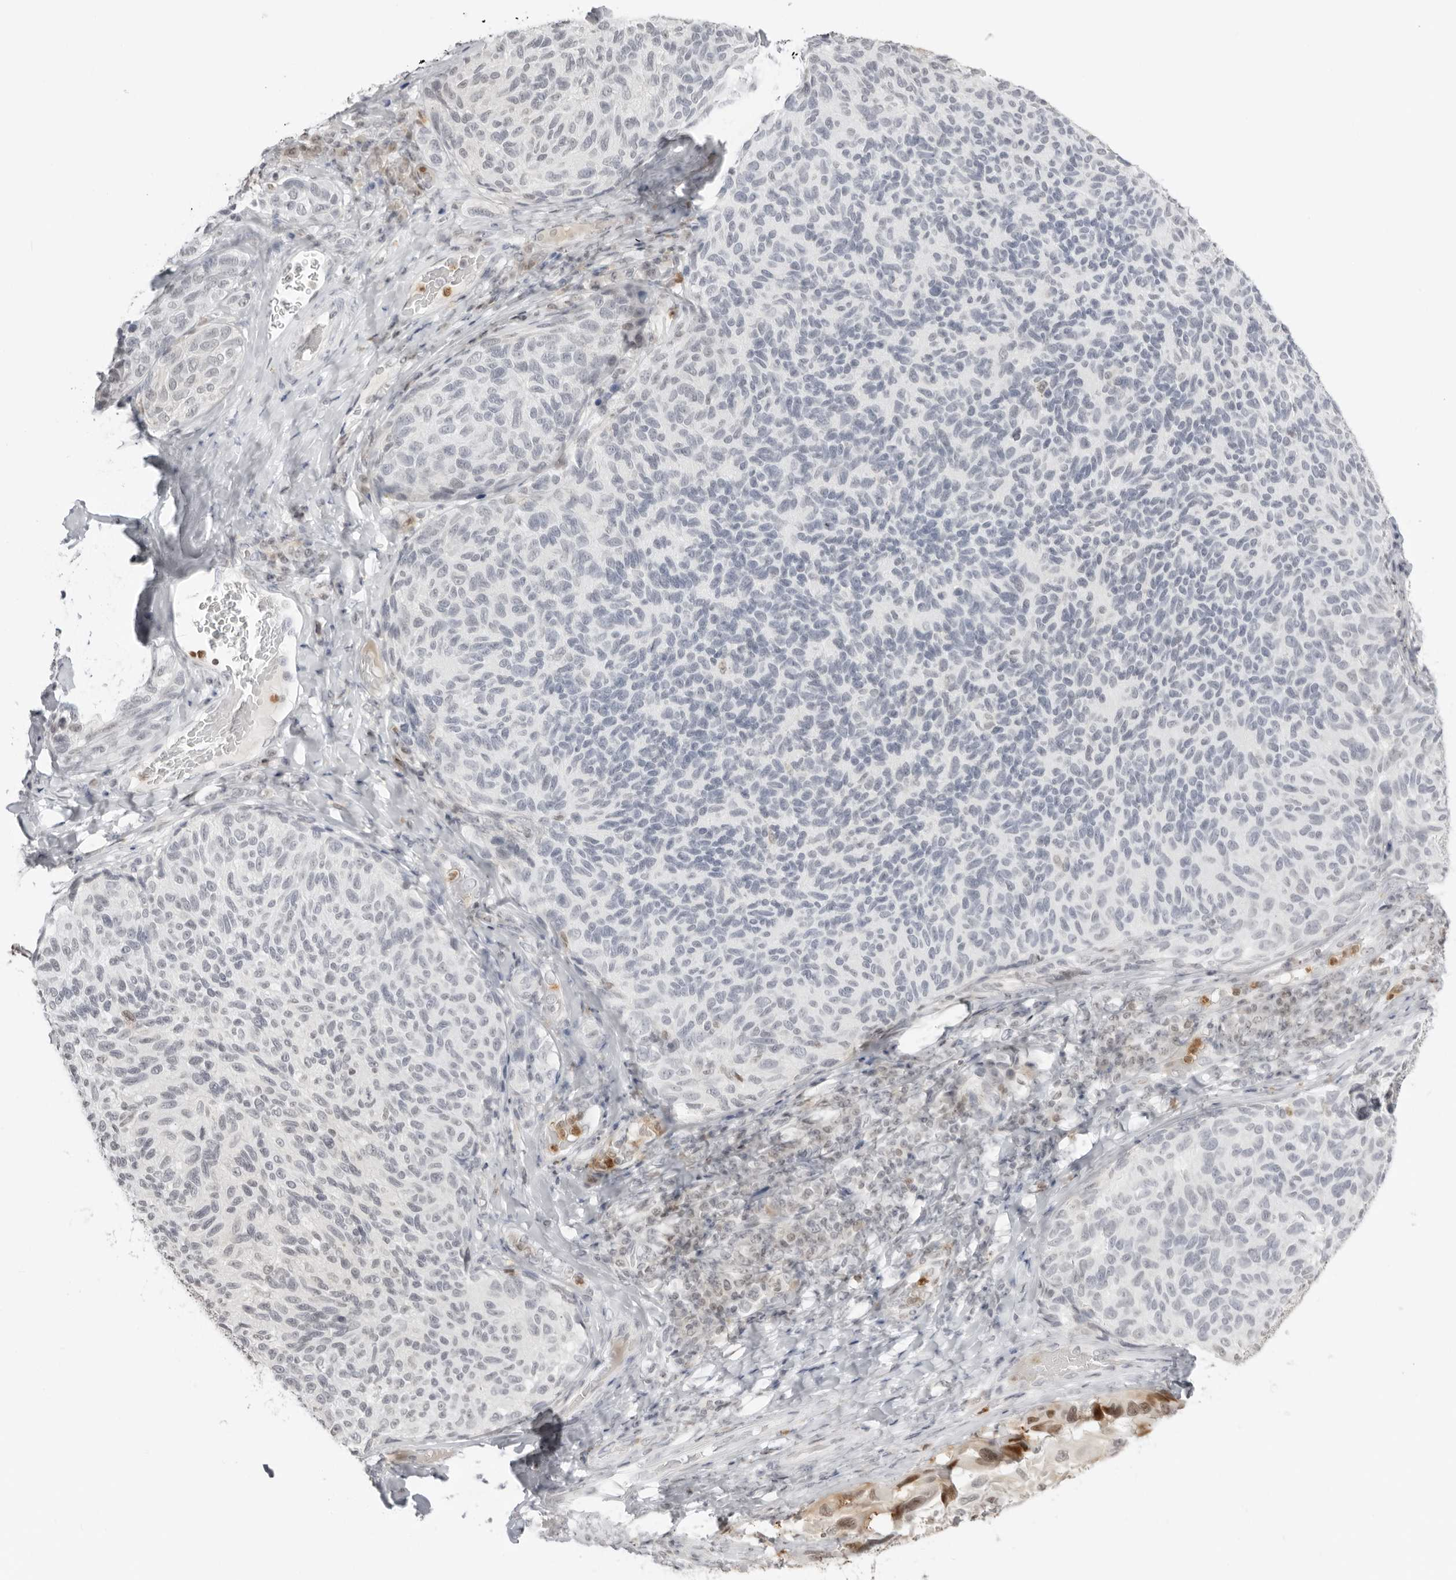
{"staining": {"intensity": "weak", "quantity": "25%-75%", "location": "cytoplasmic/membranous,nuclear"}, "tissue": "melanoma", "cell_type": "Tumor cells", "image_type": "cancer", "snomed": [{"axis": "morphology", "description": "Malignant melanoma, NOS"}, {"axis": "topography", "description": "Skin"}], "caption": "Malignant melanoma stained for a protein shows weak cytoplasmic/membranous and nuclear positivity in tumor cells.", "gene": "RNF146", "patient": {"sex": "female", "age": 73}}